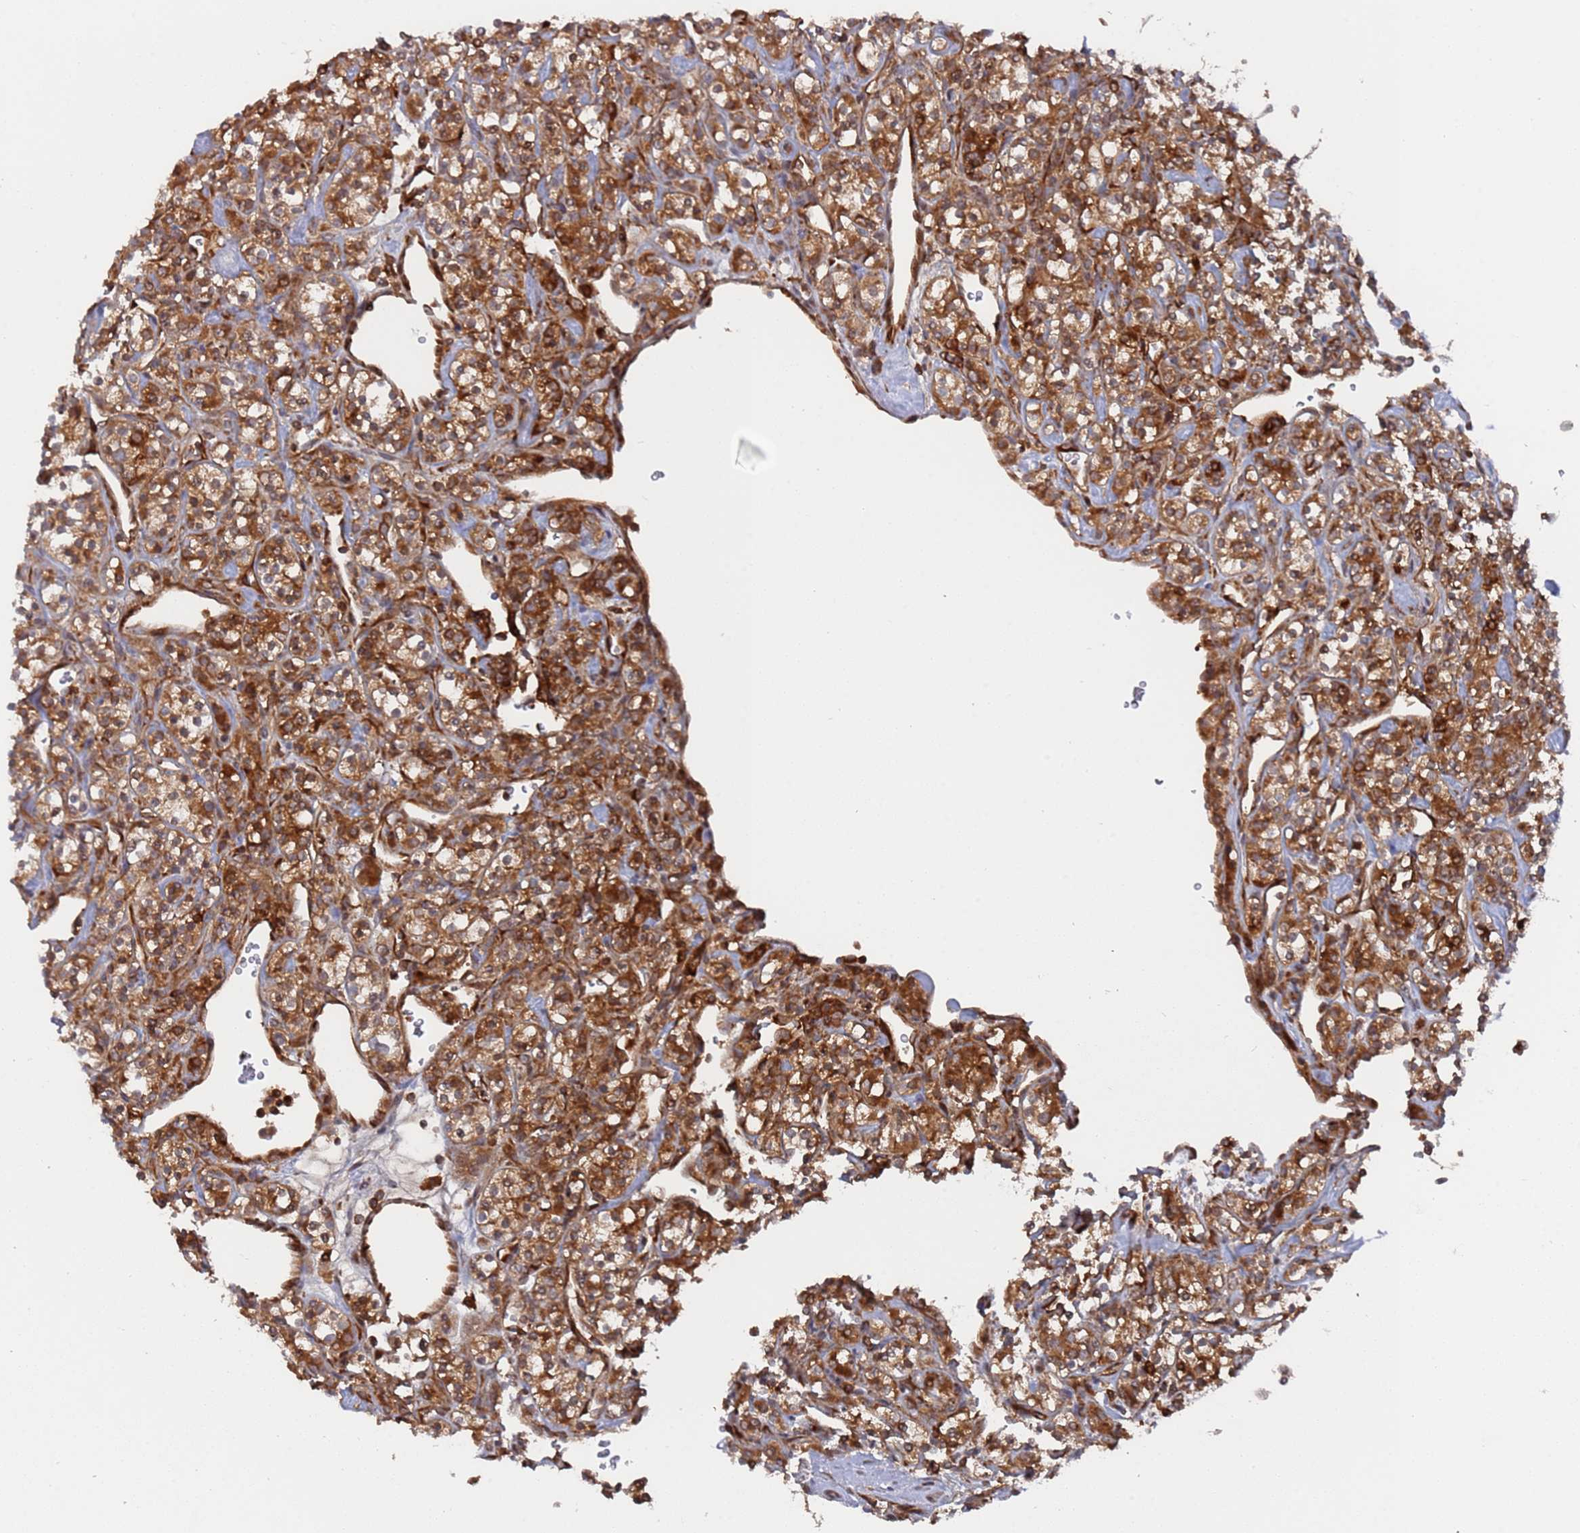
{"staining": {"intensity": "strong", "quantity": ">75%", "location": "cytoplasmic/membranous"}, "tissue": "renal cancer", "cell_type": "Tumor cells", "image_type": "cancer", "snomed": [{"axis": "morphology", "description": "Adenocarcinoma, NOS"}, {"axis": "topography", "description": "Kidney"}], "caption": "Immunohistochemistry of renal cancer demonstrates high levels of strong cytoplasmic/membranous expression in about >75% of tumor cells.", "gene": "DDX60", "patient": {"sex": "male", "age": 77}}